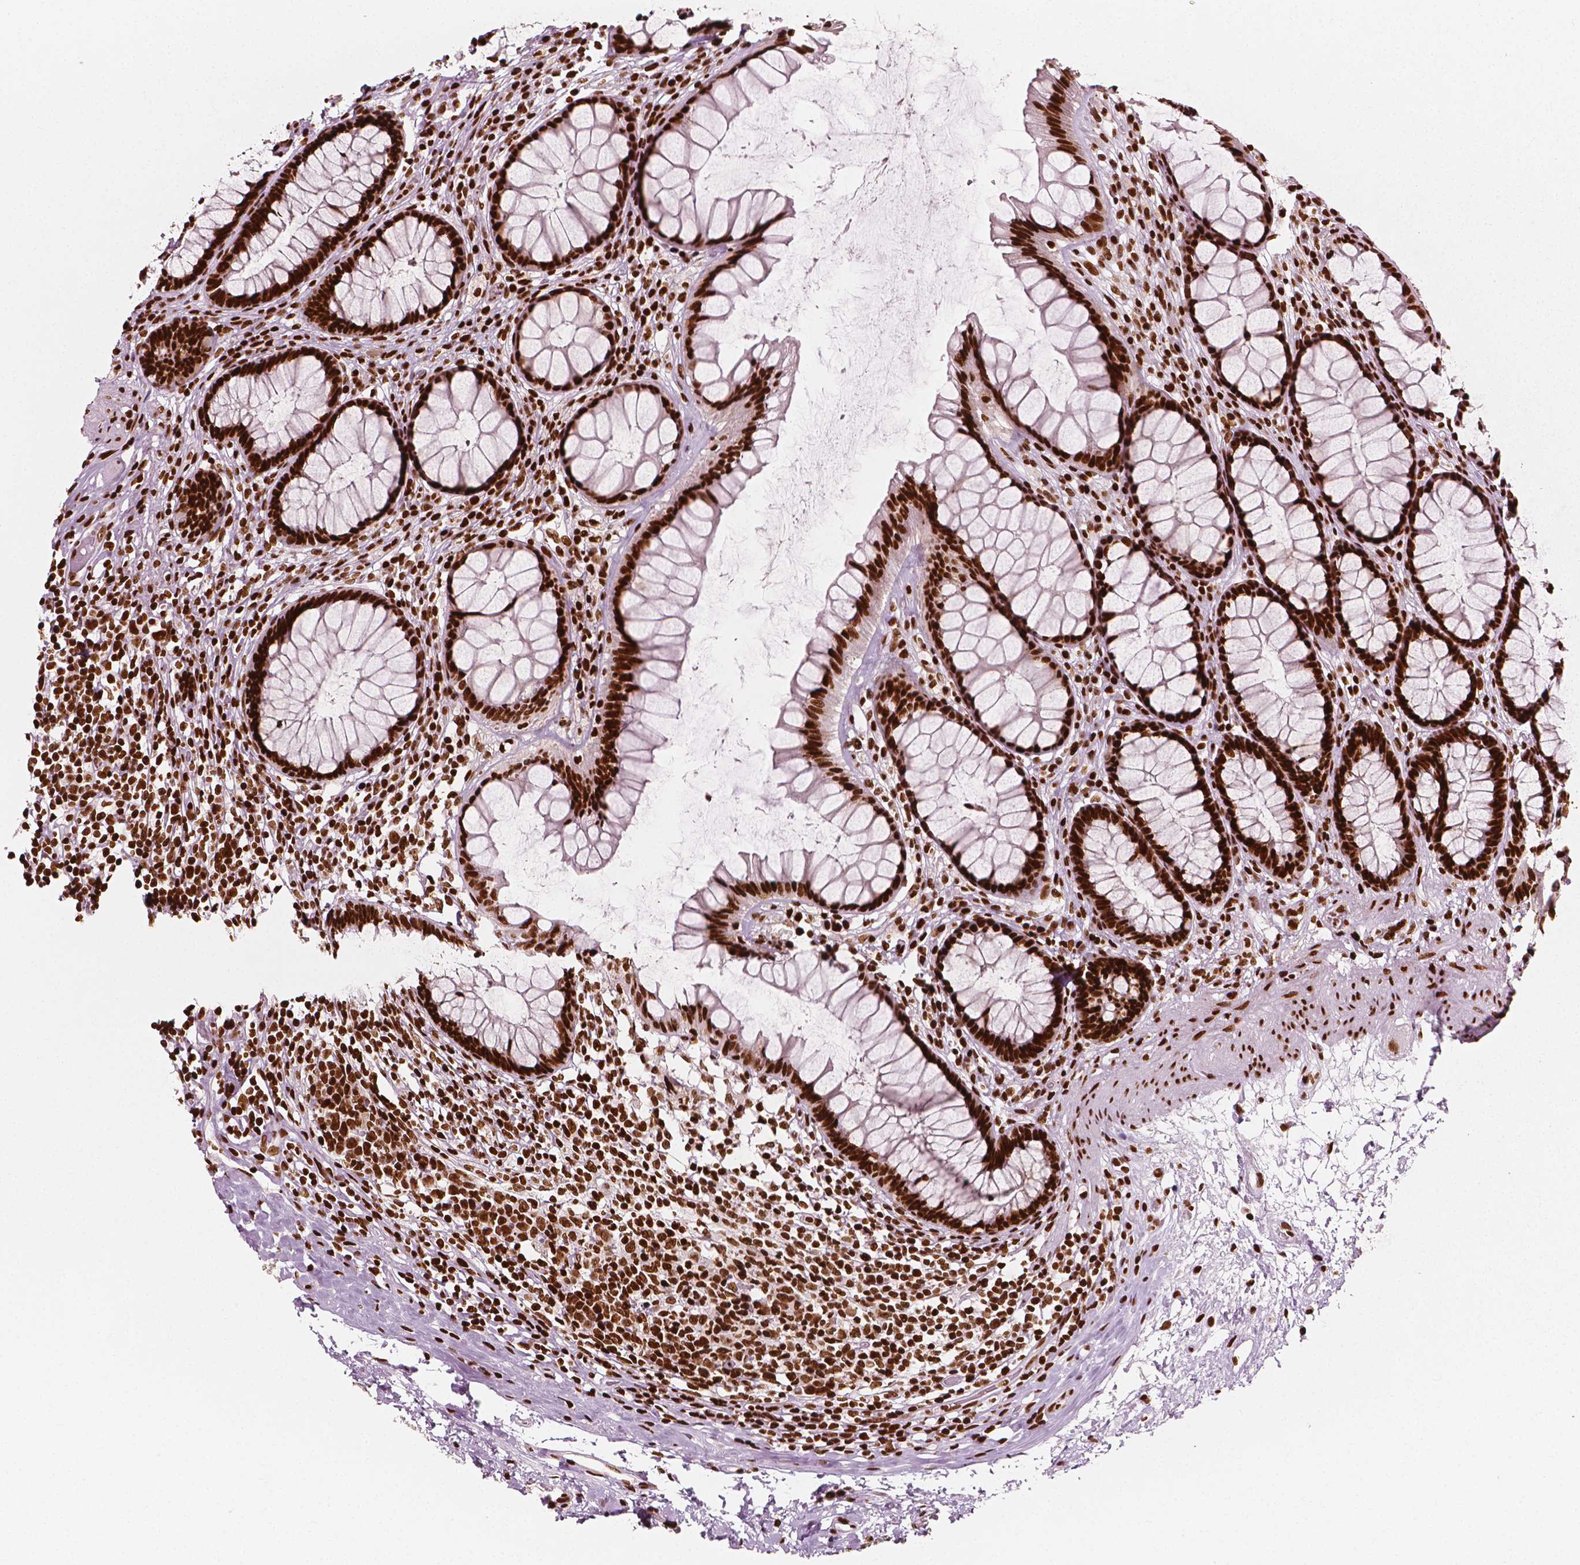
{"staining": {"intensity": "strong", "quantity": ">75%", "location": "nuclear"}, "tissue": "rectum", "cell_type": "Glandular cells", "image_type": "normal", "snomed": [{"axis": "morphology", "description": "Normal tissue, NOS"}, {"axis": "topography", "description": "Rectum"}], "caption": "Glandular cells show high levels of strong nuclear positivity in approximately >75% of cells in normal rectum.", "gene": "CTCF", "patient": {"sex": "male", "age": 72}}